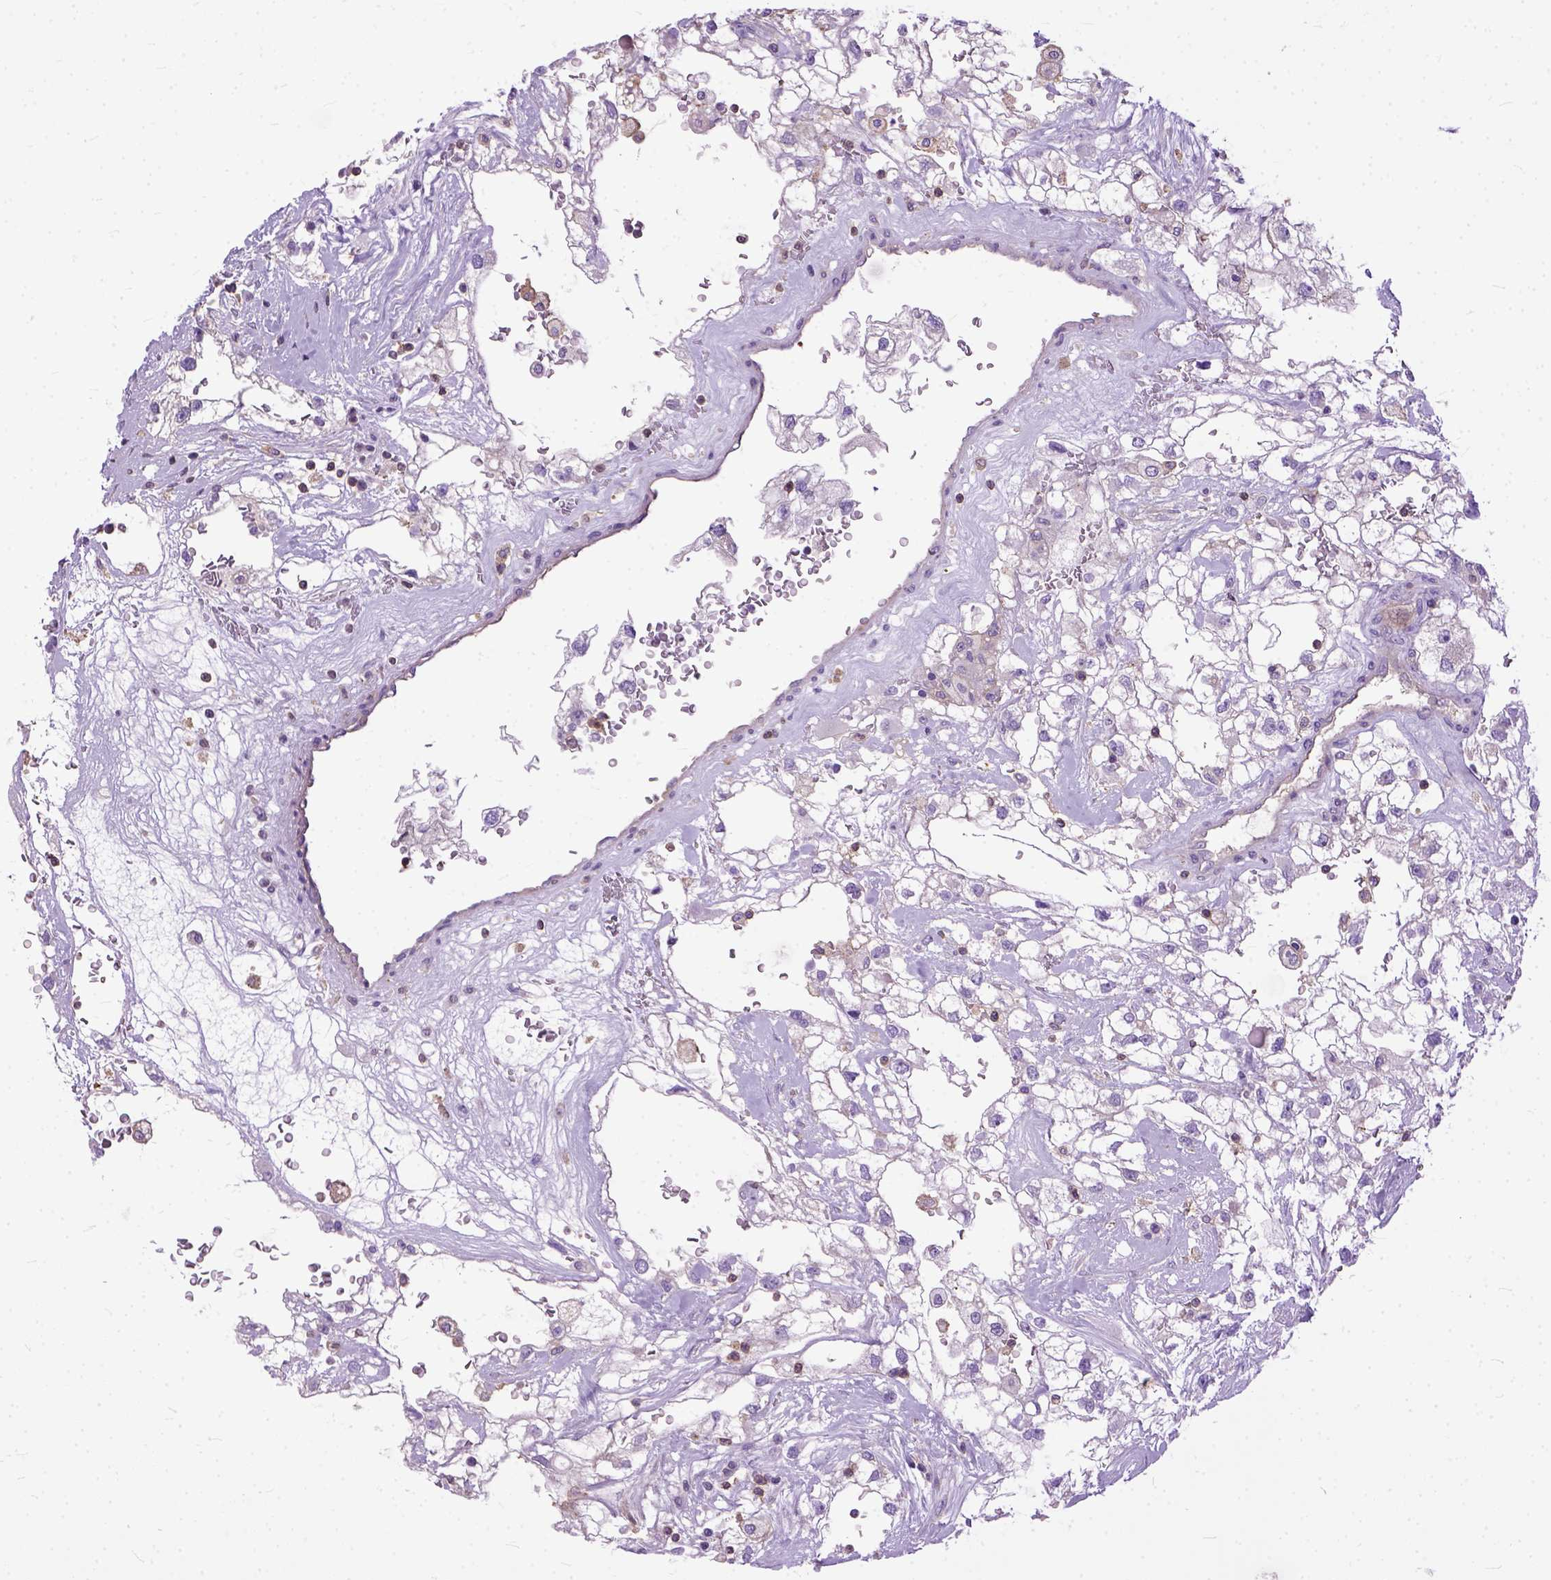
{"staining": {"intensity": "negative", "quantity": "none", "location": "none"}, "tissue": "renal cancer", "cell_type": "Tumor cells", "image_type": "cancer", "snomed": [{"axis": "morphology", "description": "Adenocarcinoma, NOS"}, {"axis": "topography", "description": "Kidney"}], "caption": "DAB (3,3'-diaminobenzidine) immunohistochemical staining of renal cancer (adenocarcinoma) shows no significant expression in tumor cells.", "gene": "NAMPT", "patient": {"sex": "male", "age": 59}}